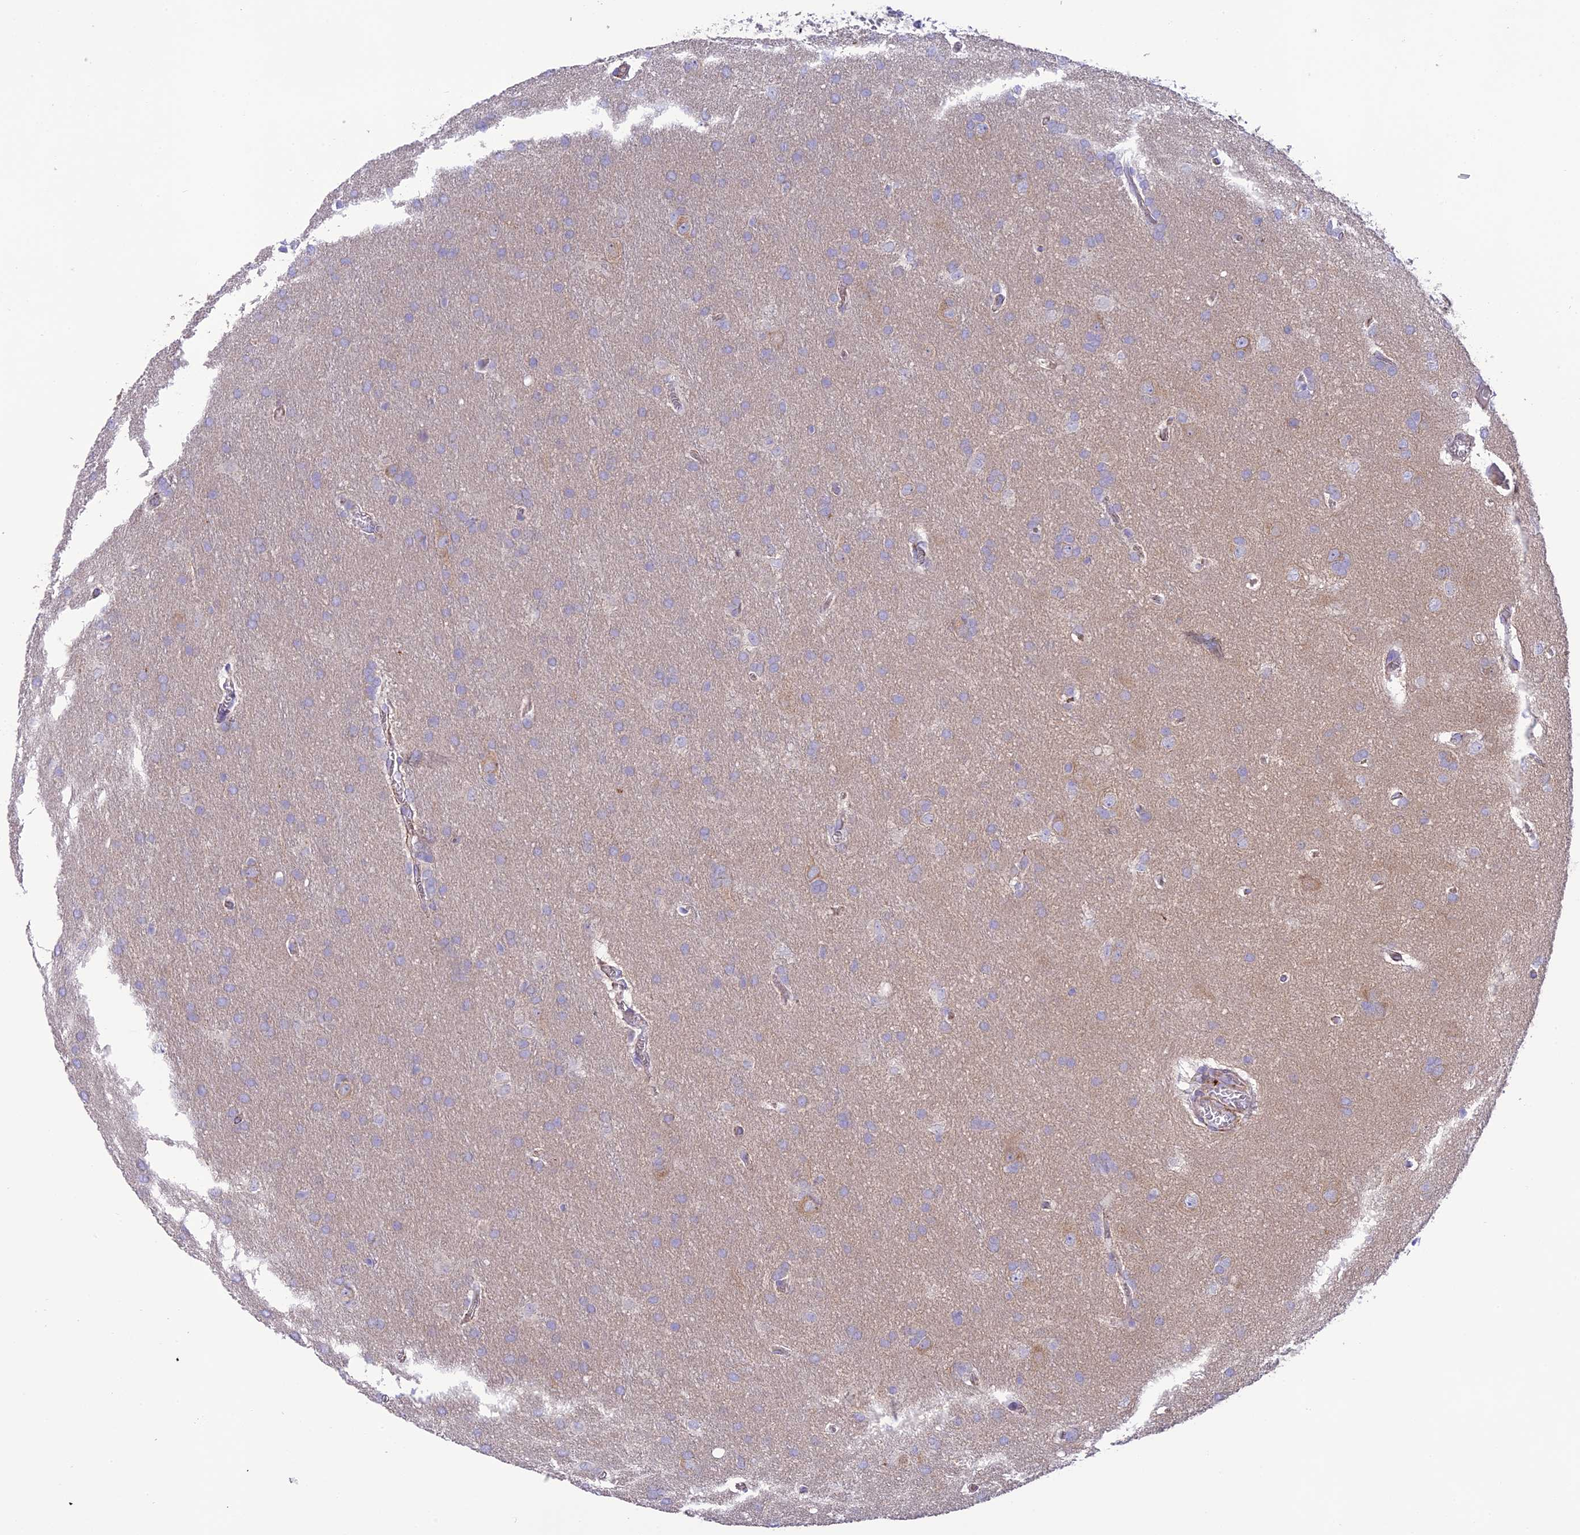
{"staining": {"intensity": "moderate", "quantity": "<25%", "location": "cytoplasmic/membranous"}, "tissue": "glioma", "cell_type": "Tumor cells", "image_type": "cancer", "snomed": [{"axis": "morphology", "description": "Glioma, malignant, Low grade"}, {"axis": "topography", "description": "Brain"}], "caption": "Human glioma stained with a brown dye exhibits moderate cytoplasmic/membranous positive positivity in approximately <25% of tumor cells.", "gene": "HSD17B2", "patient": {"sex": "female", "age": 32}}